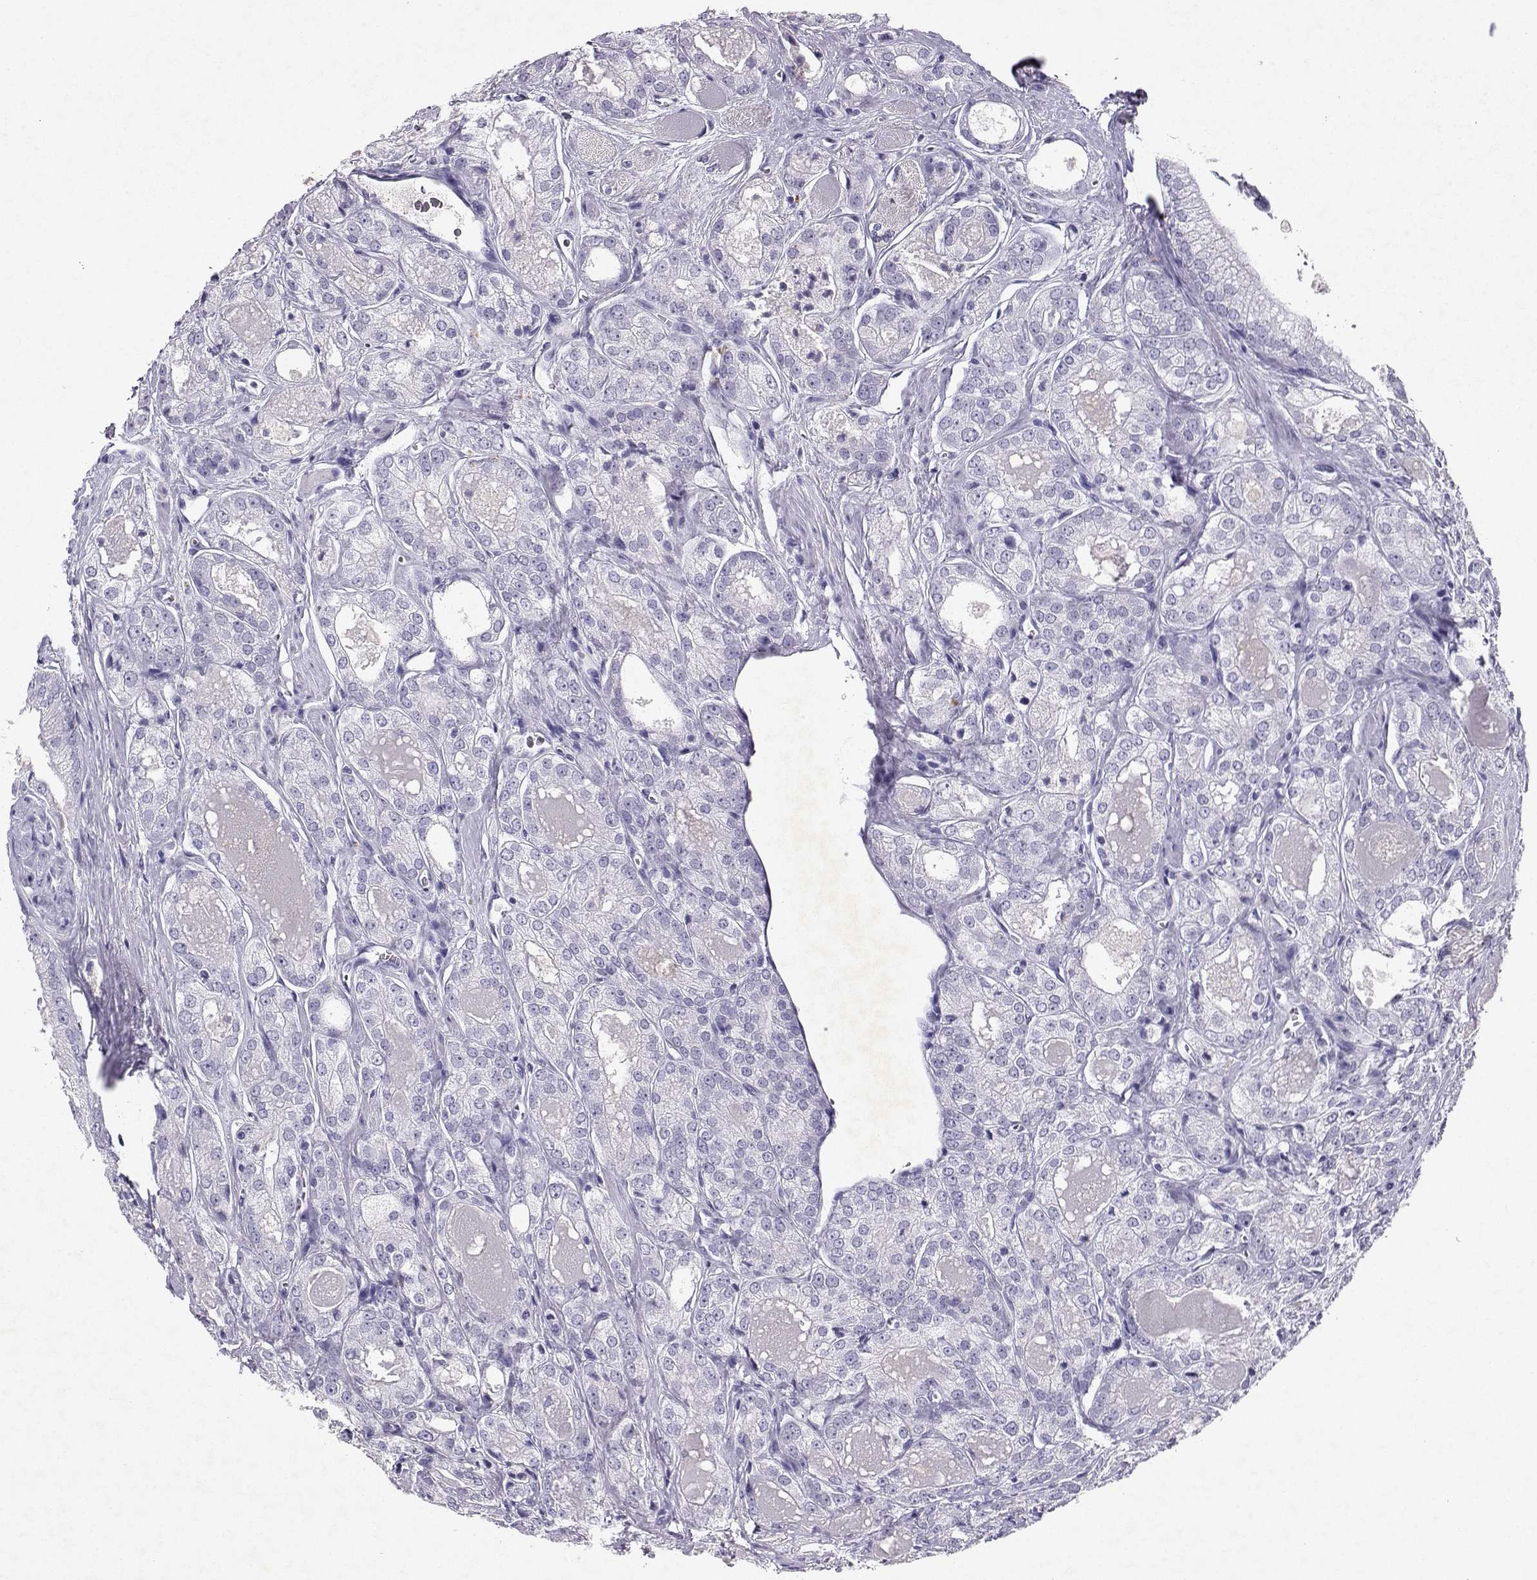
{"staining": {"intensity": "negative", "quantity": "none", "location": "none"}, "tissue": "prostate cancer", "cell_type": "Tumor cells", "image_type": "cancer", "snomed": [{"axis": "morphology", "description": "Adenocarcinoma, NOS"}, {"axis": "morphology", "description": "Adenocarcinoma, High grade"}, {"axis": "topography", "description": "Prostate"}], "caption": "This is an IHC photomicrograph of human prostate cancer. There is no positivity in tumor cells.", "gene": "GRIK4", "patient": {"sex": "male", "age": 70}}